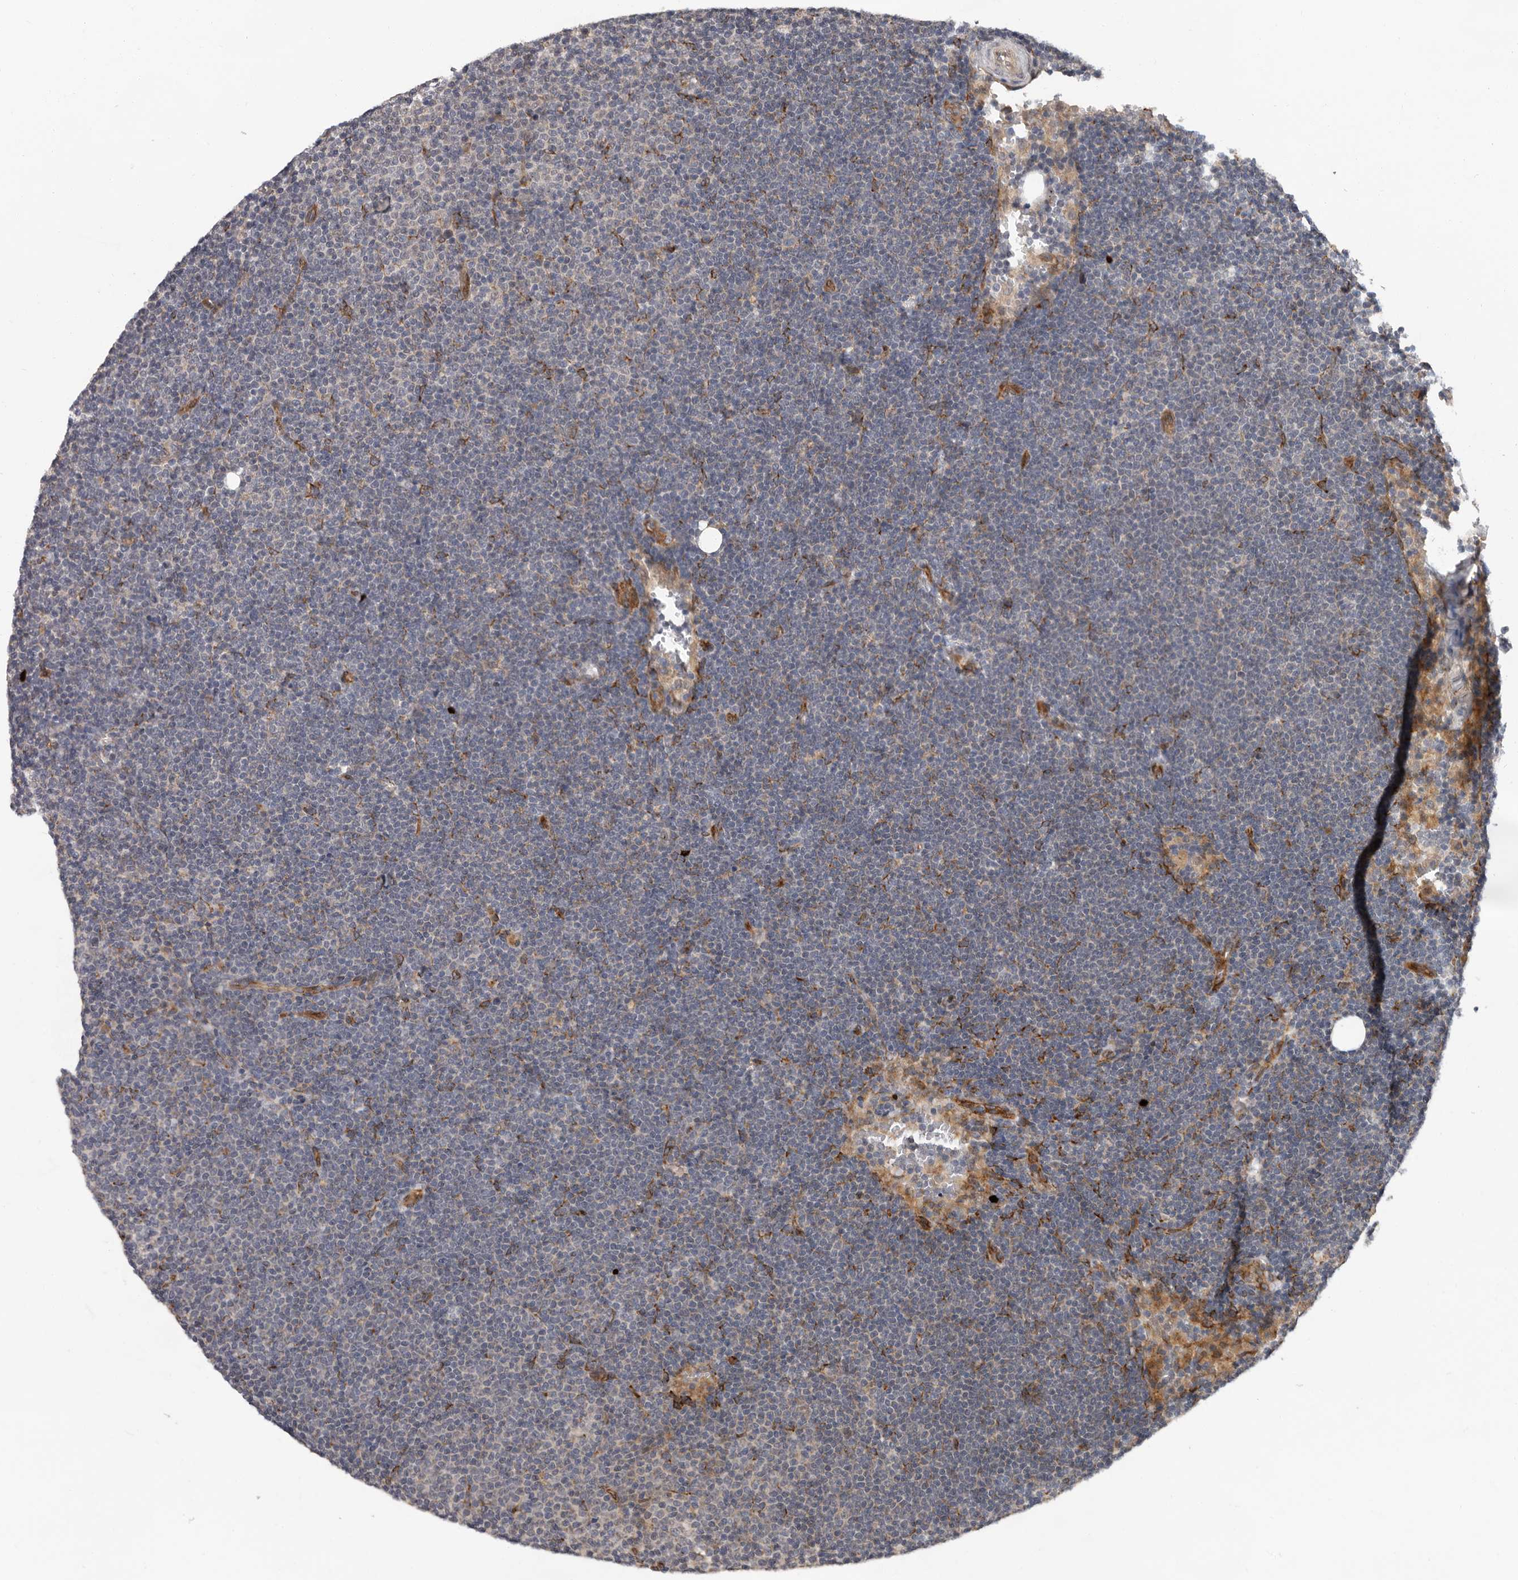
{"staining": {"intensity": "negative", "quantity": "none", "location": "none"}, "tissue": "lymphoma", "cell_type": "Tumor cells", "image_type": "cancer", "snomed": [{"axis": "morphology", "description": "Malignant lymphoma, non-Hodgkin's type, Low grade"}, {"axis": "topography", "description": "Lymph node"}], "caption": "There is no significant expression in tumor cells of low-grade malignant lymphoma, non-Hodgkin's type.", "gene": "MTF1", "patient": {"sex": "female", "age": 53}}